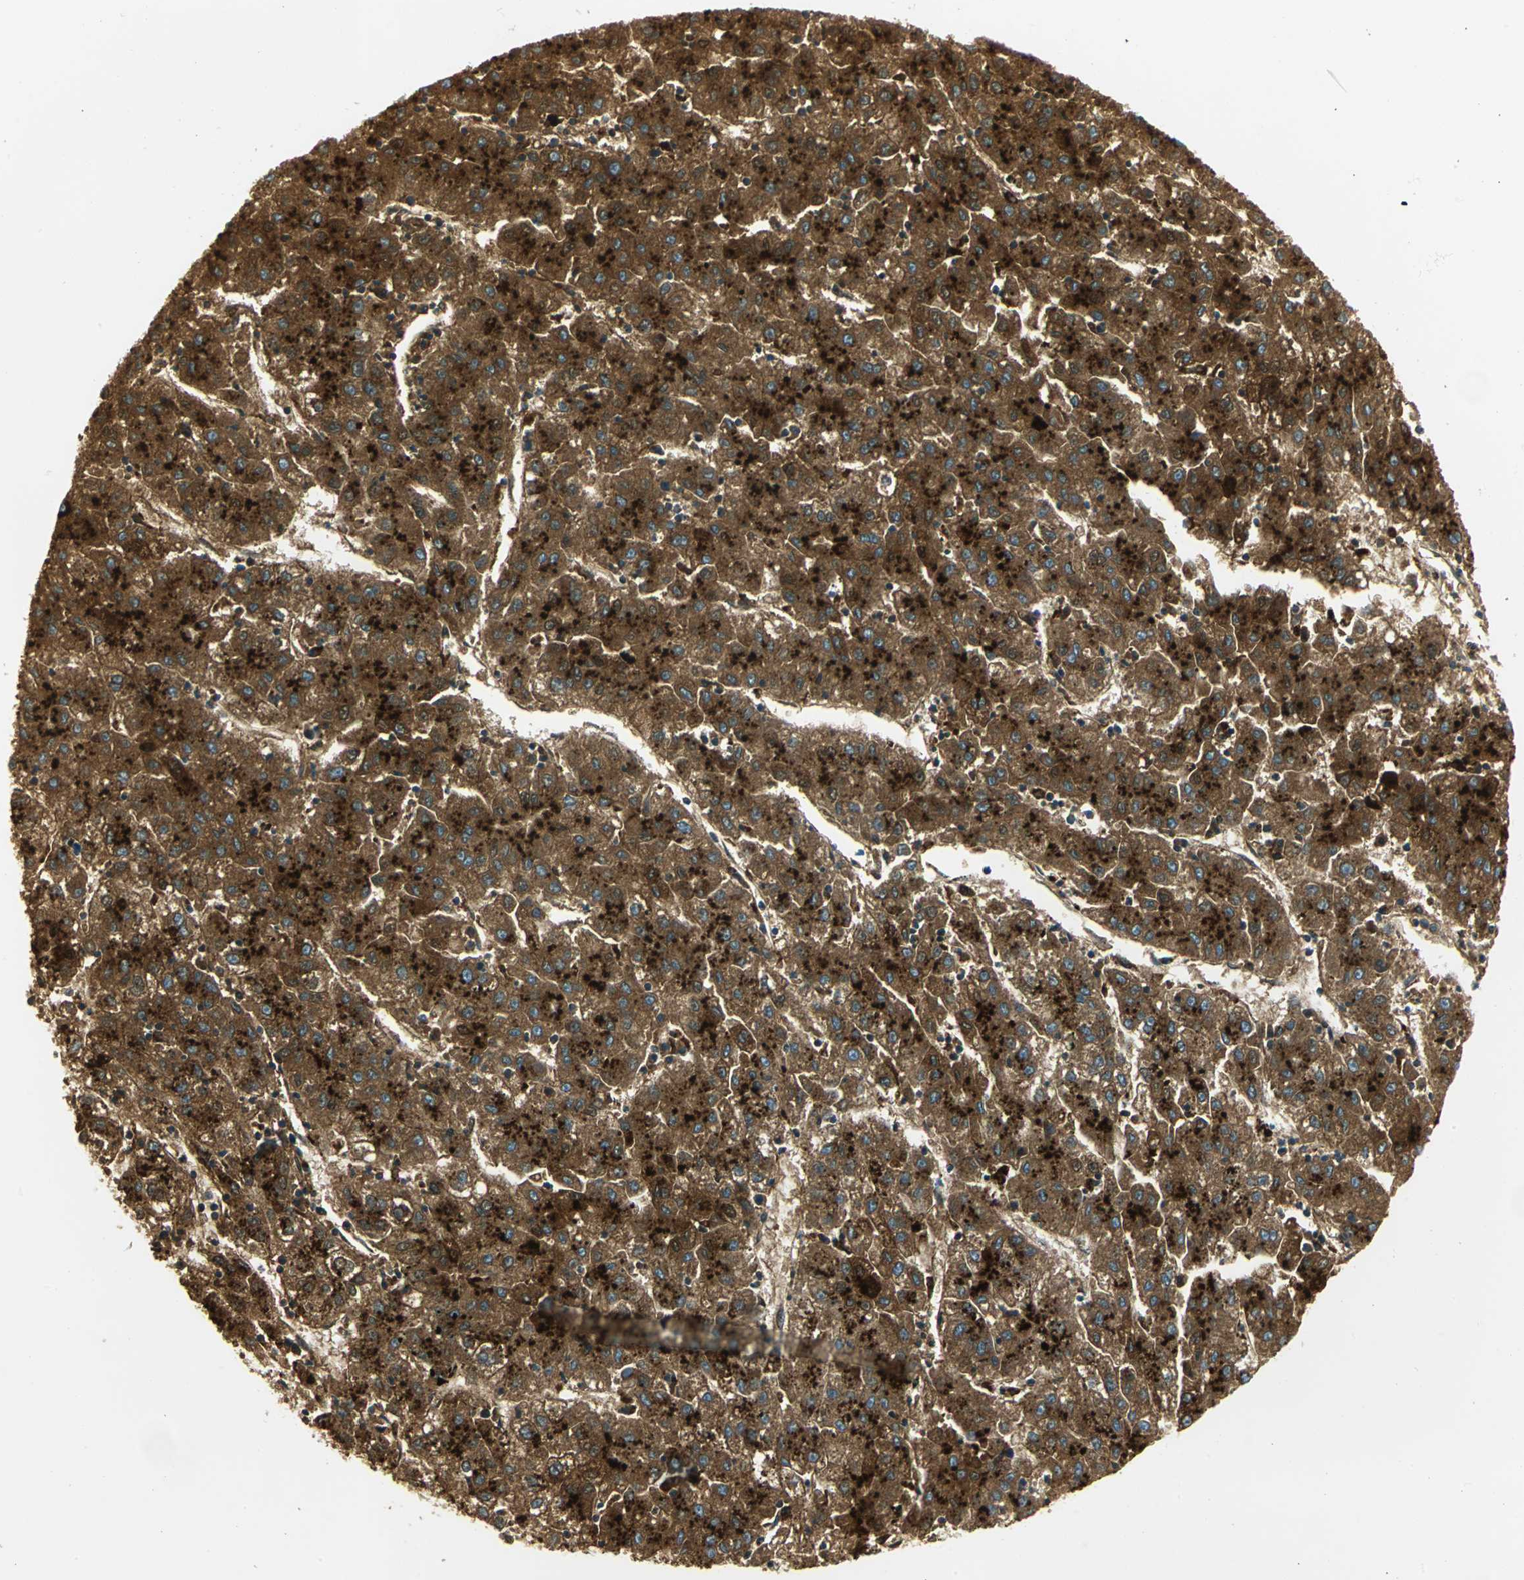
{"staining": {"intensity": "strong", "quantity": ">75%", "location": "cytoplasmic/membranous"}, "tissue": "liver cancer", "cell_type": "Tumor cells", "image_type": "cancer", "snomed": [{"axis": "morphology", "description": "Carcinoma, Hepatocellular, NOS"}, {"axis": "topography", "description": "Liver"}], "caption": "IHC histopathology image of neoplastic tissue: human liver hepatocellular carcinoma stained using immunohistochemistry demonstrates high levels of strong protein expression localized specifically in the cytoplasmic/membranous of tumor cells, appearing as a cytoplasmic/membranous brown color.", "gene": "ARSA", "patient": {"sex": "male", "age": 72}}